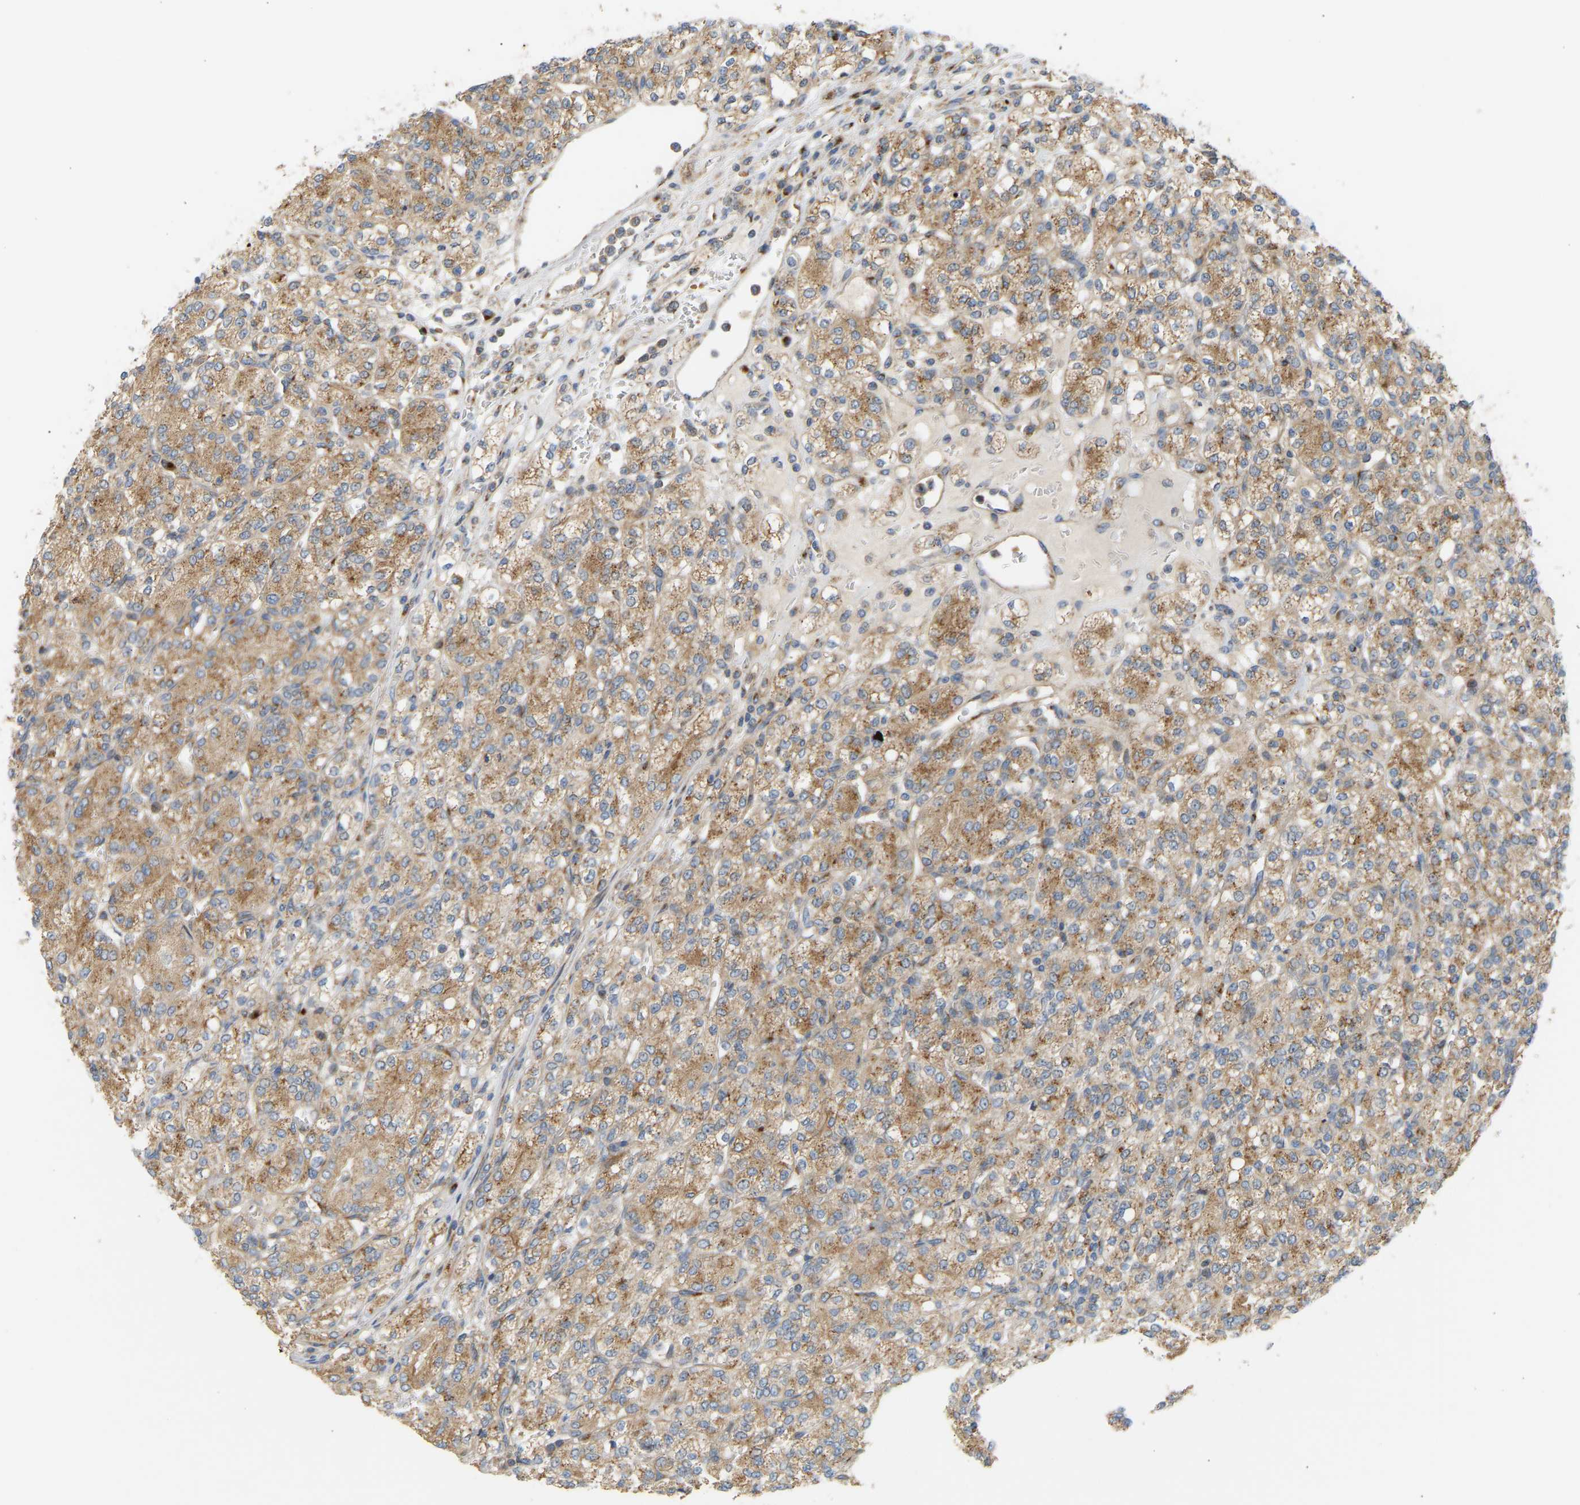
{"staining": {"intensity": "moderate", "quantity": ">75%", "location": "cytoplasmic/membranous"}, "tissue": "renal cancer", "cell_type": "Tumor cells", "image_type": "cancer", "snomed": [{"axis": "morphology", "description": "Adenocarcinoma, NOS"}, {"axis": "topography", "description": "Kidney"}], "caption": "High-magnification brightfield microscopy of adenocarcinoma (renal) stained with DAB (3,3'-diaminobenzidine) (brown) and counterstained with hematoxylin (blue). tumor cells exhibit moderate cytoplasmic/membranous expression is present in approximately>75% of cells.", "gene": "YIPF2", "patient": {"sex": "male", "age": 77}}